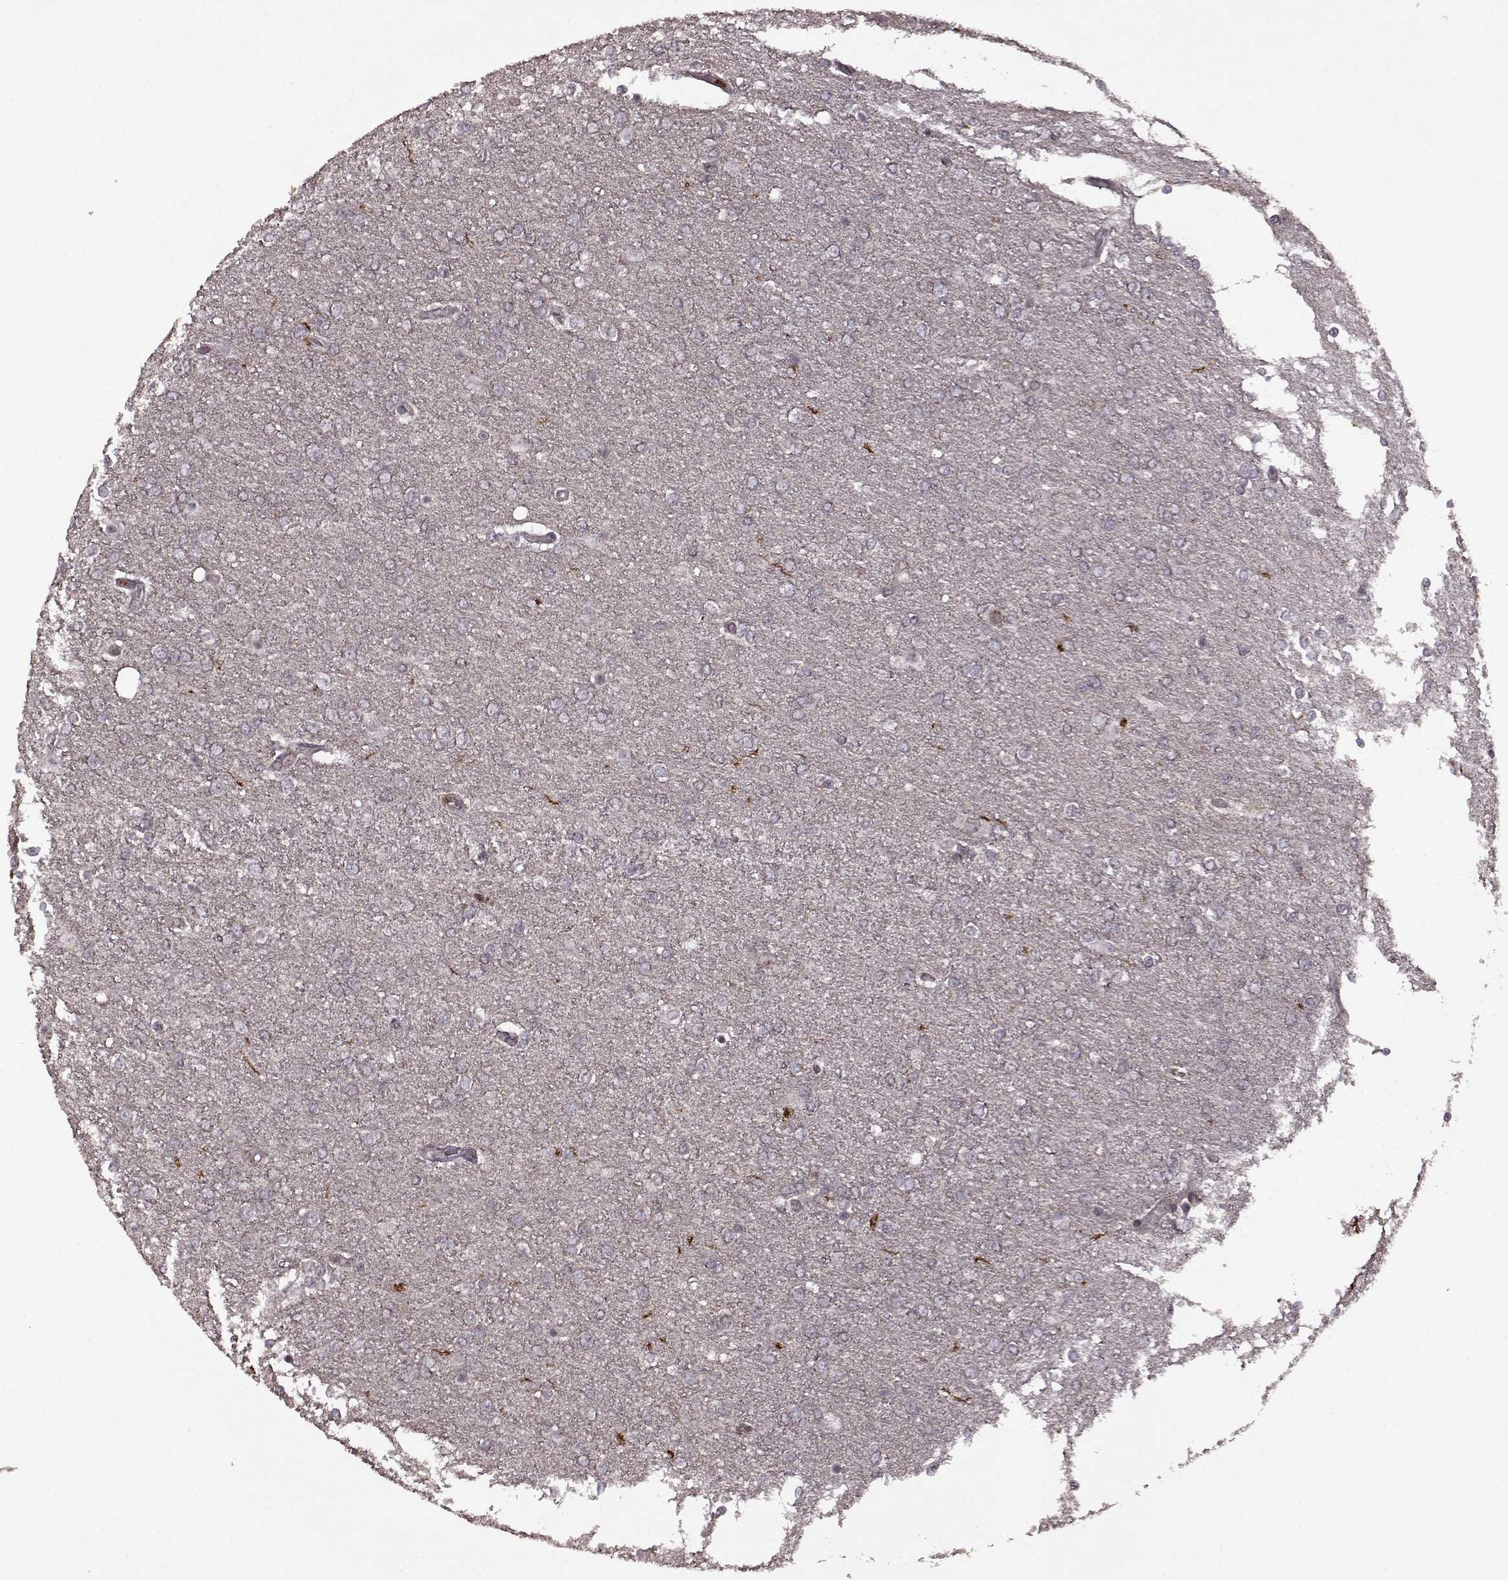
{"staining": {"intensity": "negative", "quantity": "none", "location": "none"}, "tissue": "glioma", "cell_type": "Tumor cells", "image_type": "cancer", "snomed": [{"axis": "morphology", "description": "Glioma, malignant, High grade"}, {"axis": "topography", "description": "Brain"}], "caption": "Protein analysis of malignant high-grade glioma reveals no significant positivity in tumor cells. The staining is performed using DAB brown chromogen with nuclei counter-stained in using hematoxylin.", "gene": "TRMU", "patient": {"sex": "female", "age": 61}}